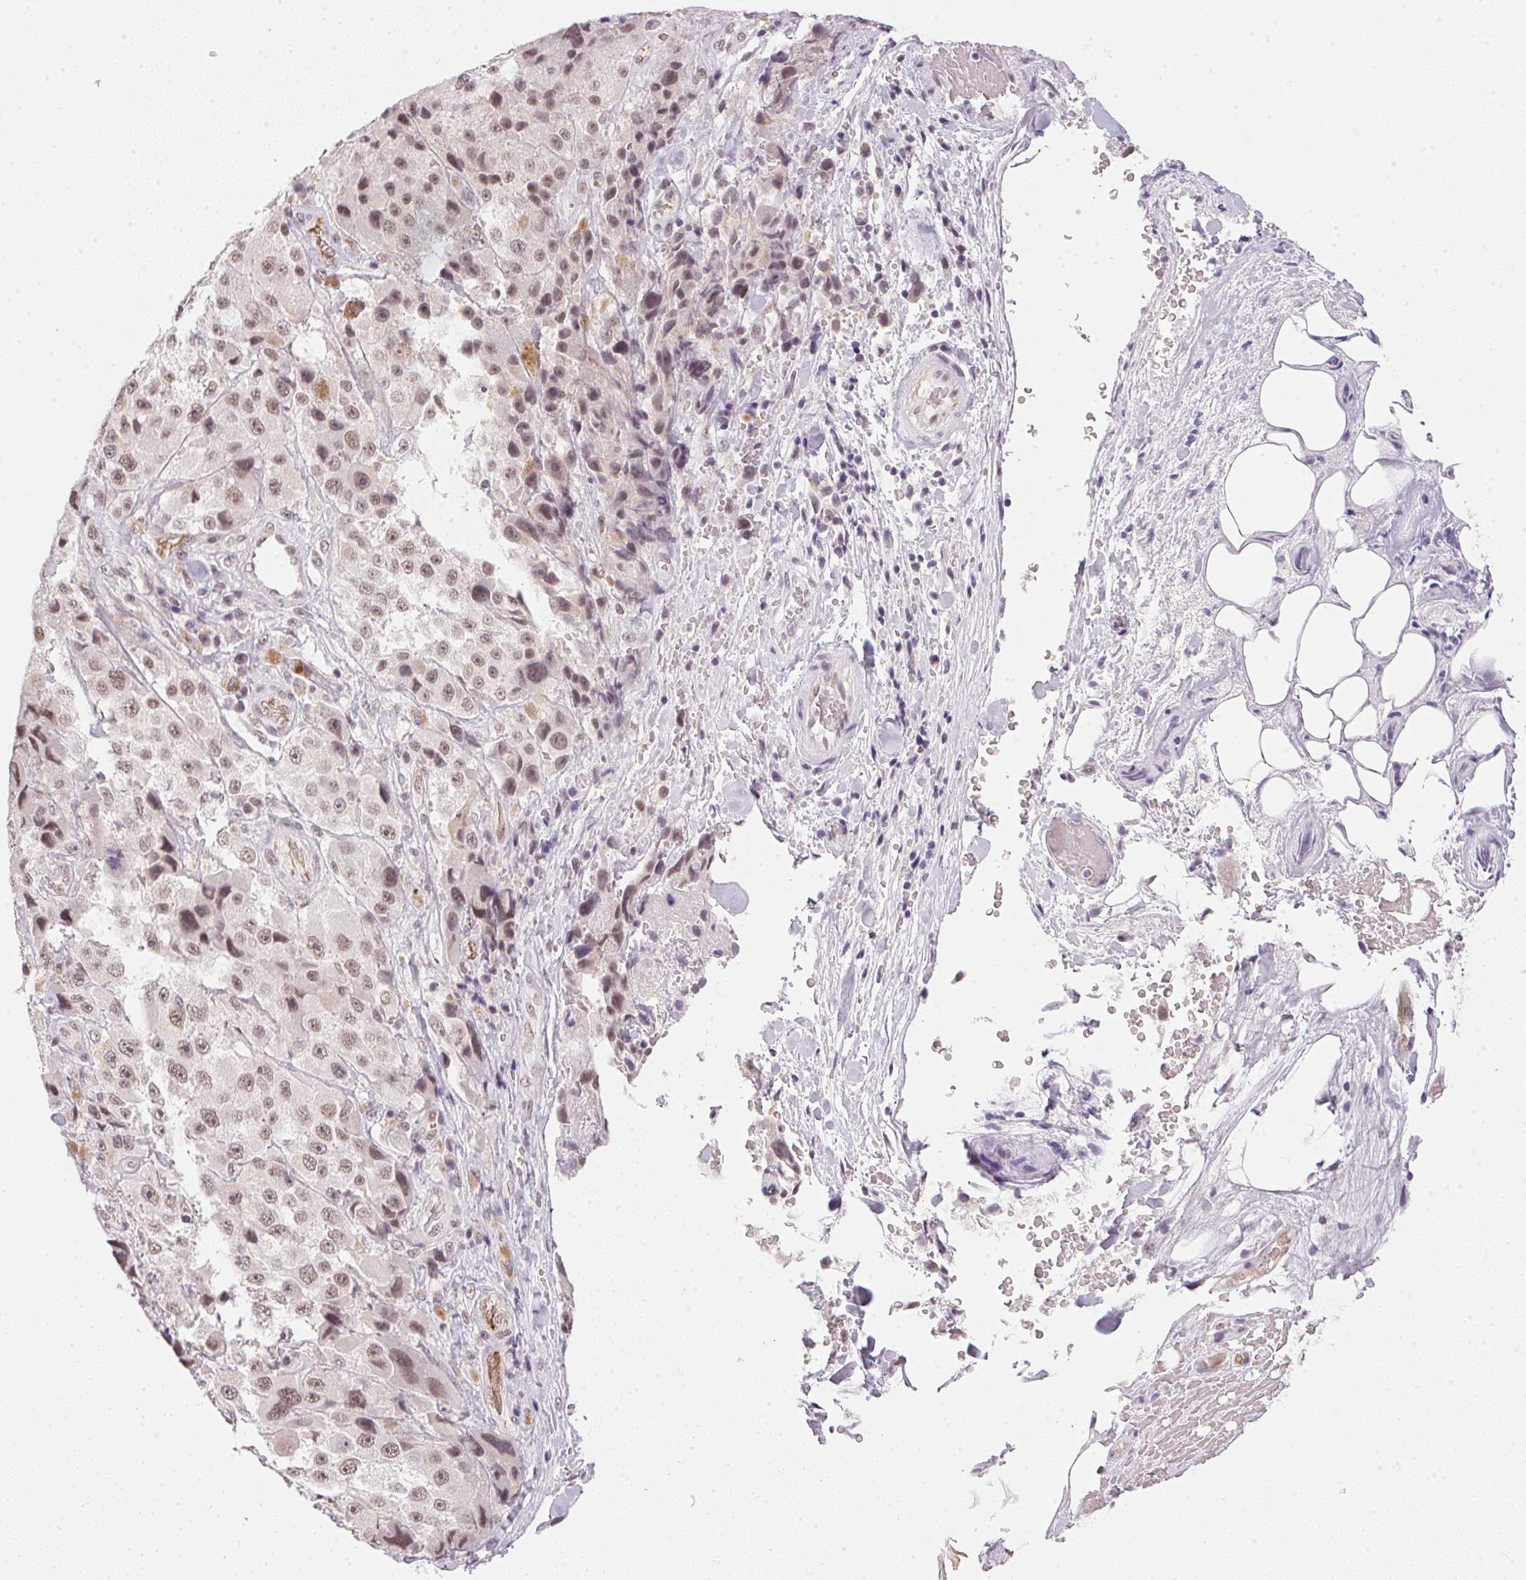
{"staining": {"intensity": "weak", "quantity": ">75%", "location": "nuclear"}, "tissue": "melanoma", "cell_type": "Tumor cells", "image_type": "cancer", "snomed": [{"axis": "morphology", "description": "Malignant melanoma, Metastatic site"}, {"axis": "topography", "description": "Lymph node"}], "caption": "Immunohistochemical staining of melanoma demonstrates low levels of weak nuclear positivity in about >75% of tumor cells.", "gene": "SRSF7", "patient": {"sex": "male", "age": 62}}